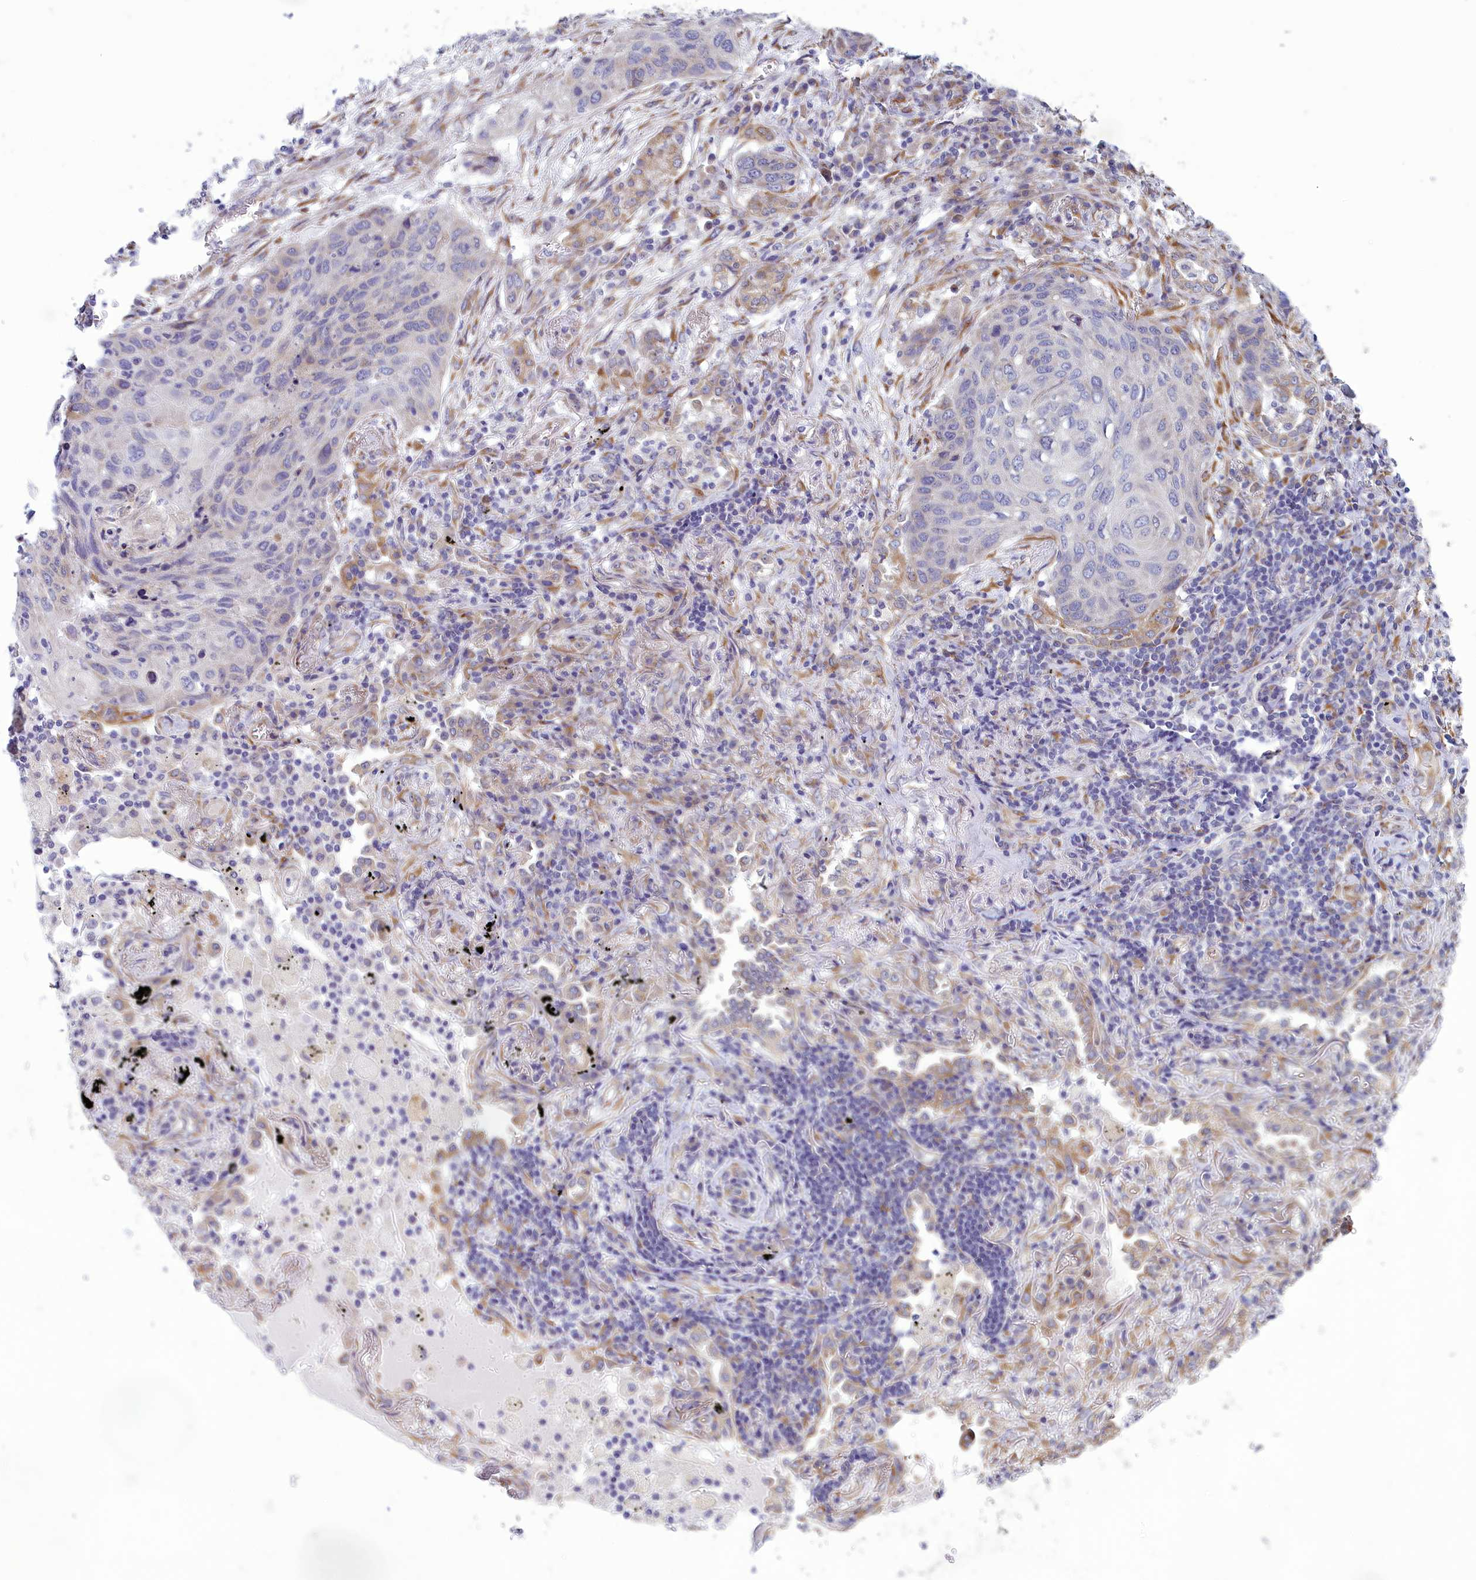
{"staining": {"intensity": "negative", "quantity": "none", "location": "none"}, "tissue": "lung cancer", "cell_type": "Tumor cells", "image_type": "cancer", "snomed": [{"axis": "morphology", "description": "Squamous cell carcinoma, NOS"}, {"axis": "topography", "description": "Lung"}], "caption": "An image of lung cancer (squamous cell carcinoma) stained for a protein exhibits no brown staining in tumor cells.", "gene": "CENATAC", "patient": {"sex": "female", "age": 63}}